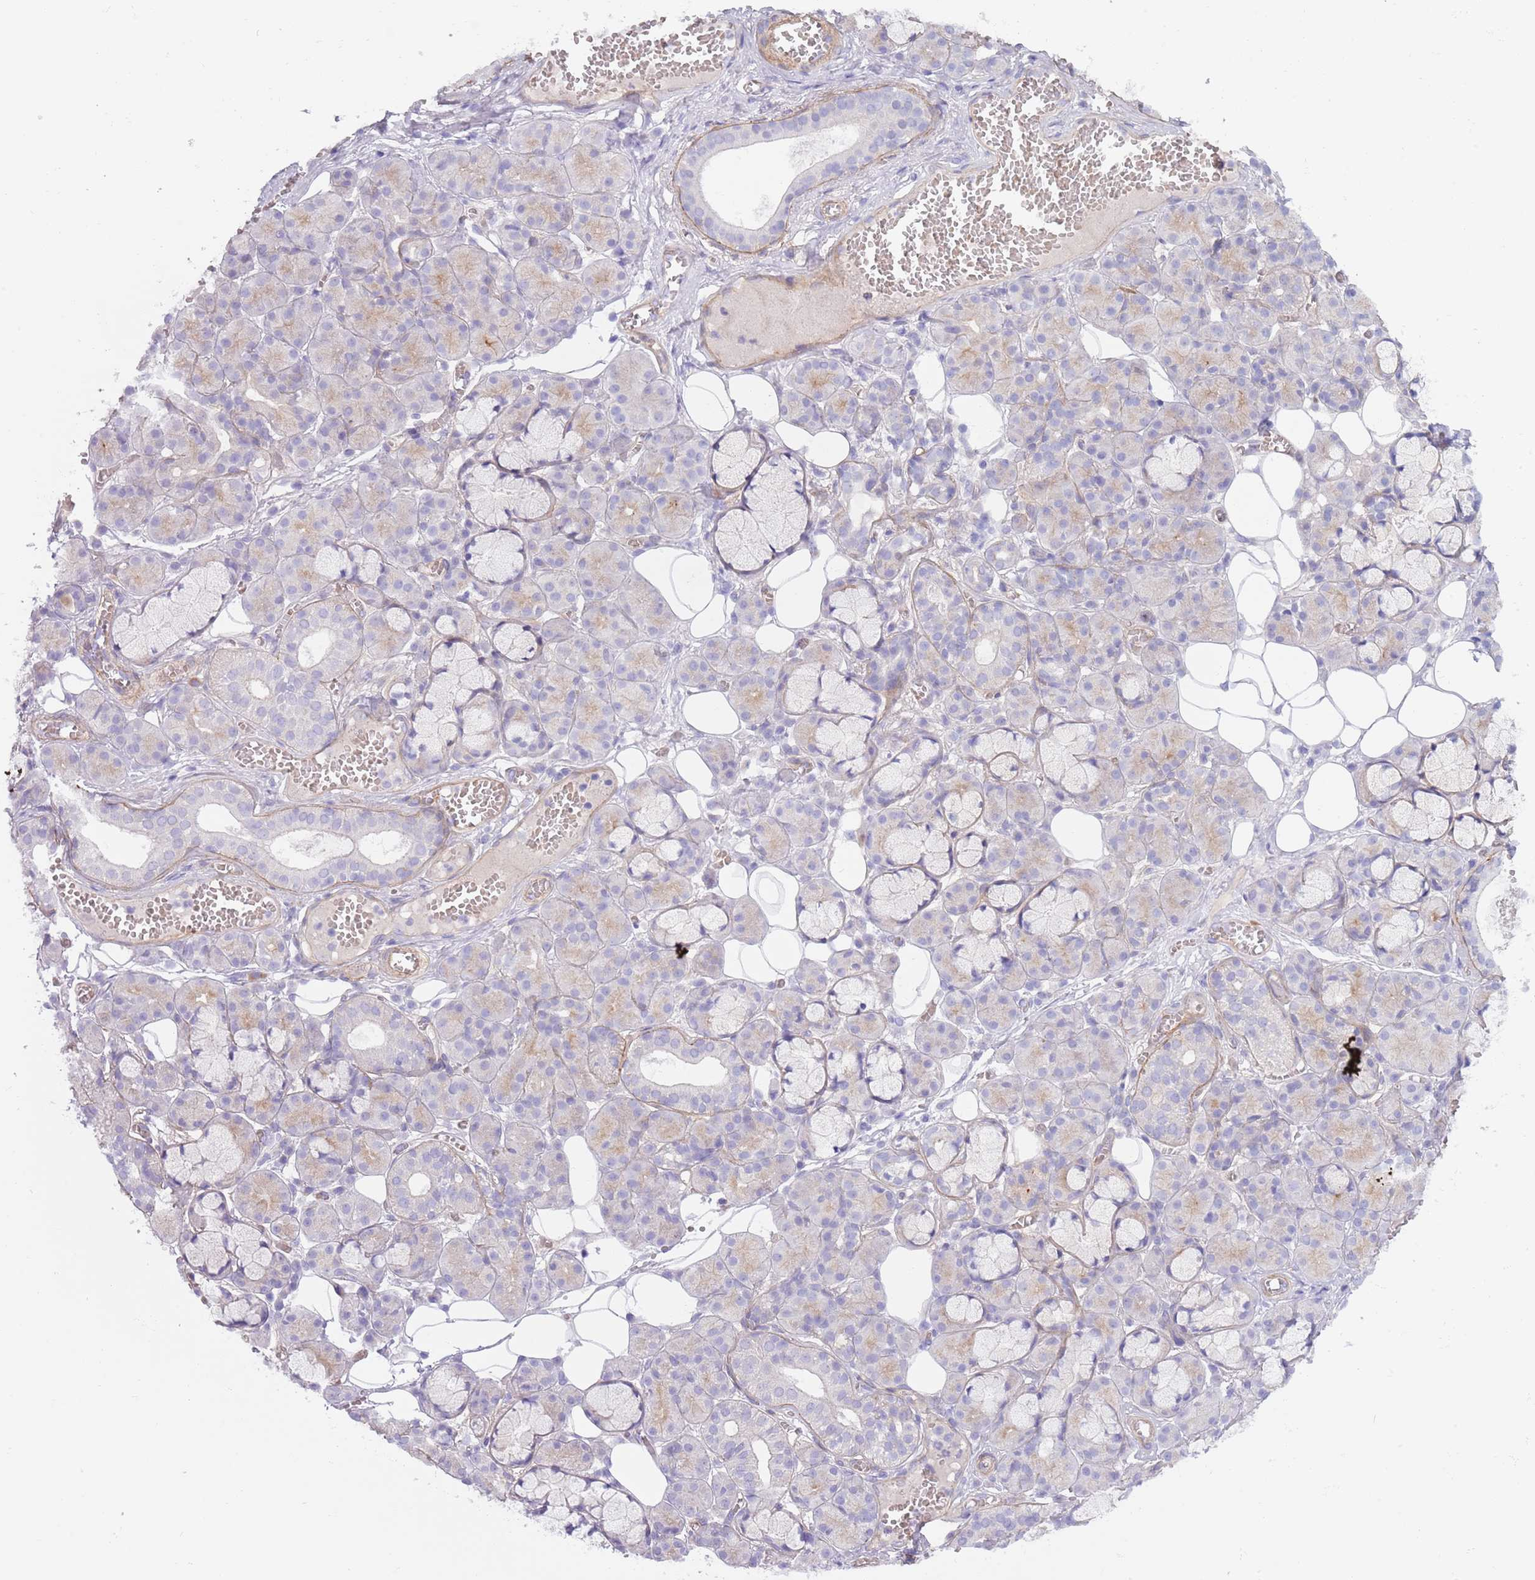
{"staining": {"intensity": "weak", "quantity": "<25%", "location": "cytoplasmic/membranous"}, "tissue": "salivary gland", "cell_type": "Glandular cells", "image_type": "normal", "snomed": [{"axis": "morphology", "description": "Normal tissue, NOS"}, {"axis": "topography", "description": "Salivary gland"}], "caption": "This histopathology image is of unremarkable salivary gland stained with immunohistochemistry to label a protein in brown with the nuclei are counter-stained blue. There is no positivity in glandular cells.", "gene": "TINAGL1", "patient": {"sex": "male", "age": 63}}